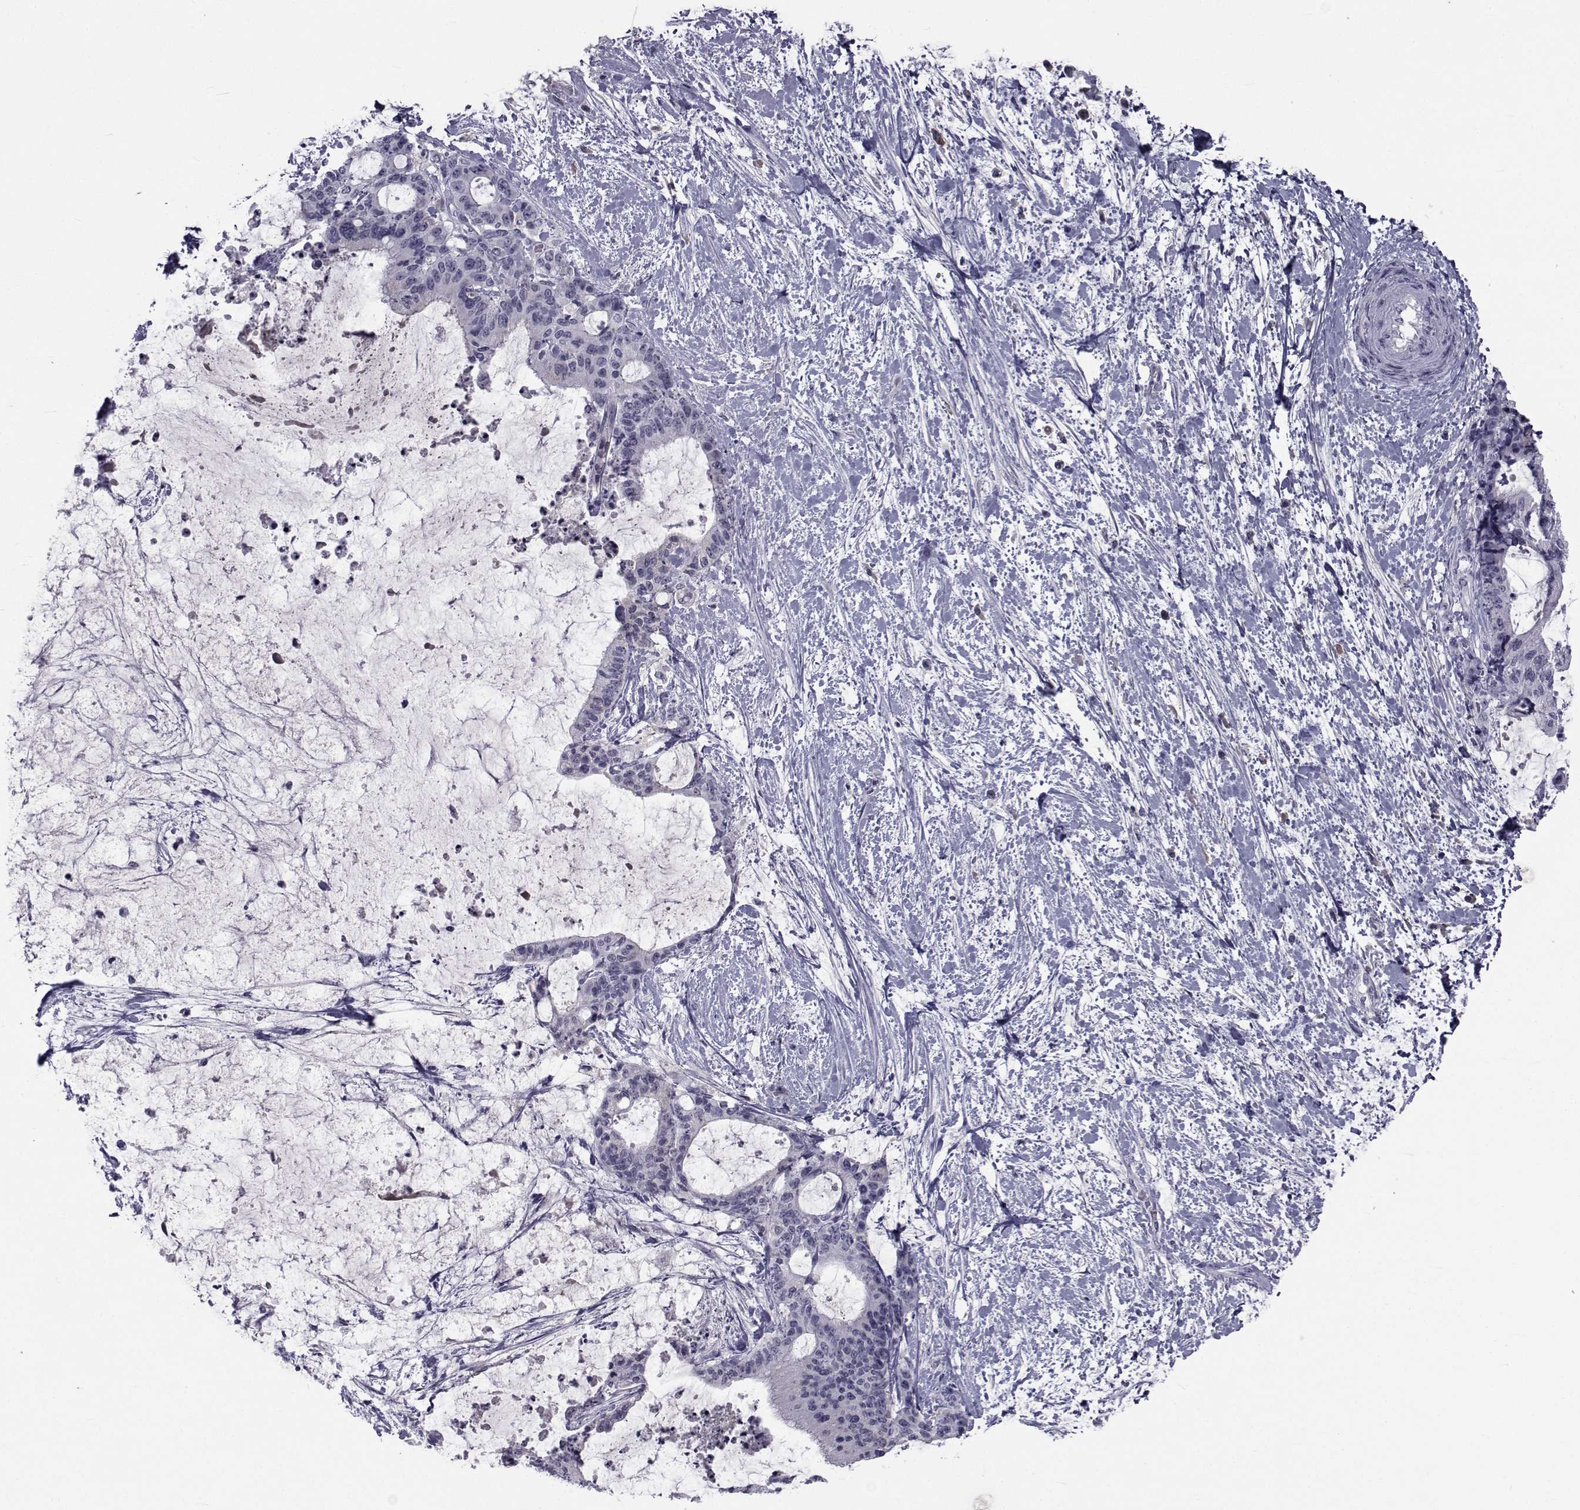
{"staining": {"intensity": "negative", "quantity": "none", "location": "none"}, "tissue": "liver cancer", "cell_type": "Tumor cells", "image_type": "cancer", "snomed": [{"axis": "morphology", "description": "Cholangiocarcinoma"}, {"axis": "topography", "description": "Liver"}], "caption": "This is a photomicrograph of IHC staining of liver cancer (cholangiocarcinoma), which shows no staining in tumor cells.", "gene": "PAX2", "patient": {"sex": "female", "age": 73}}